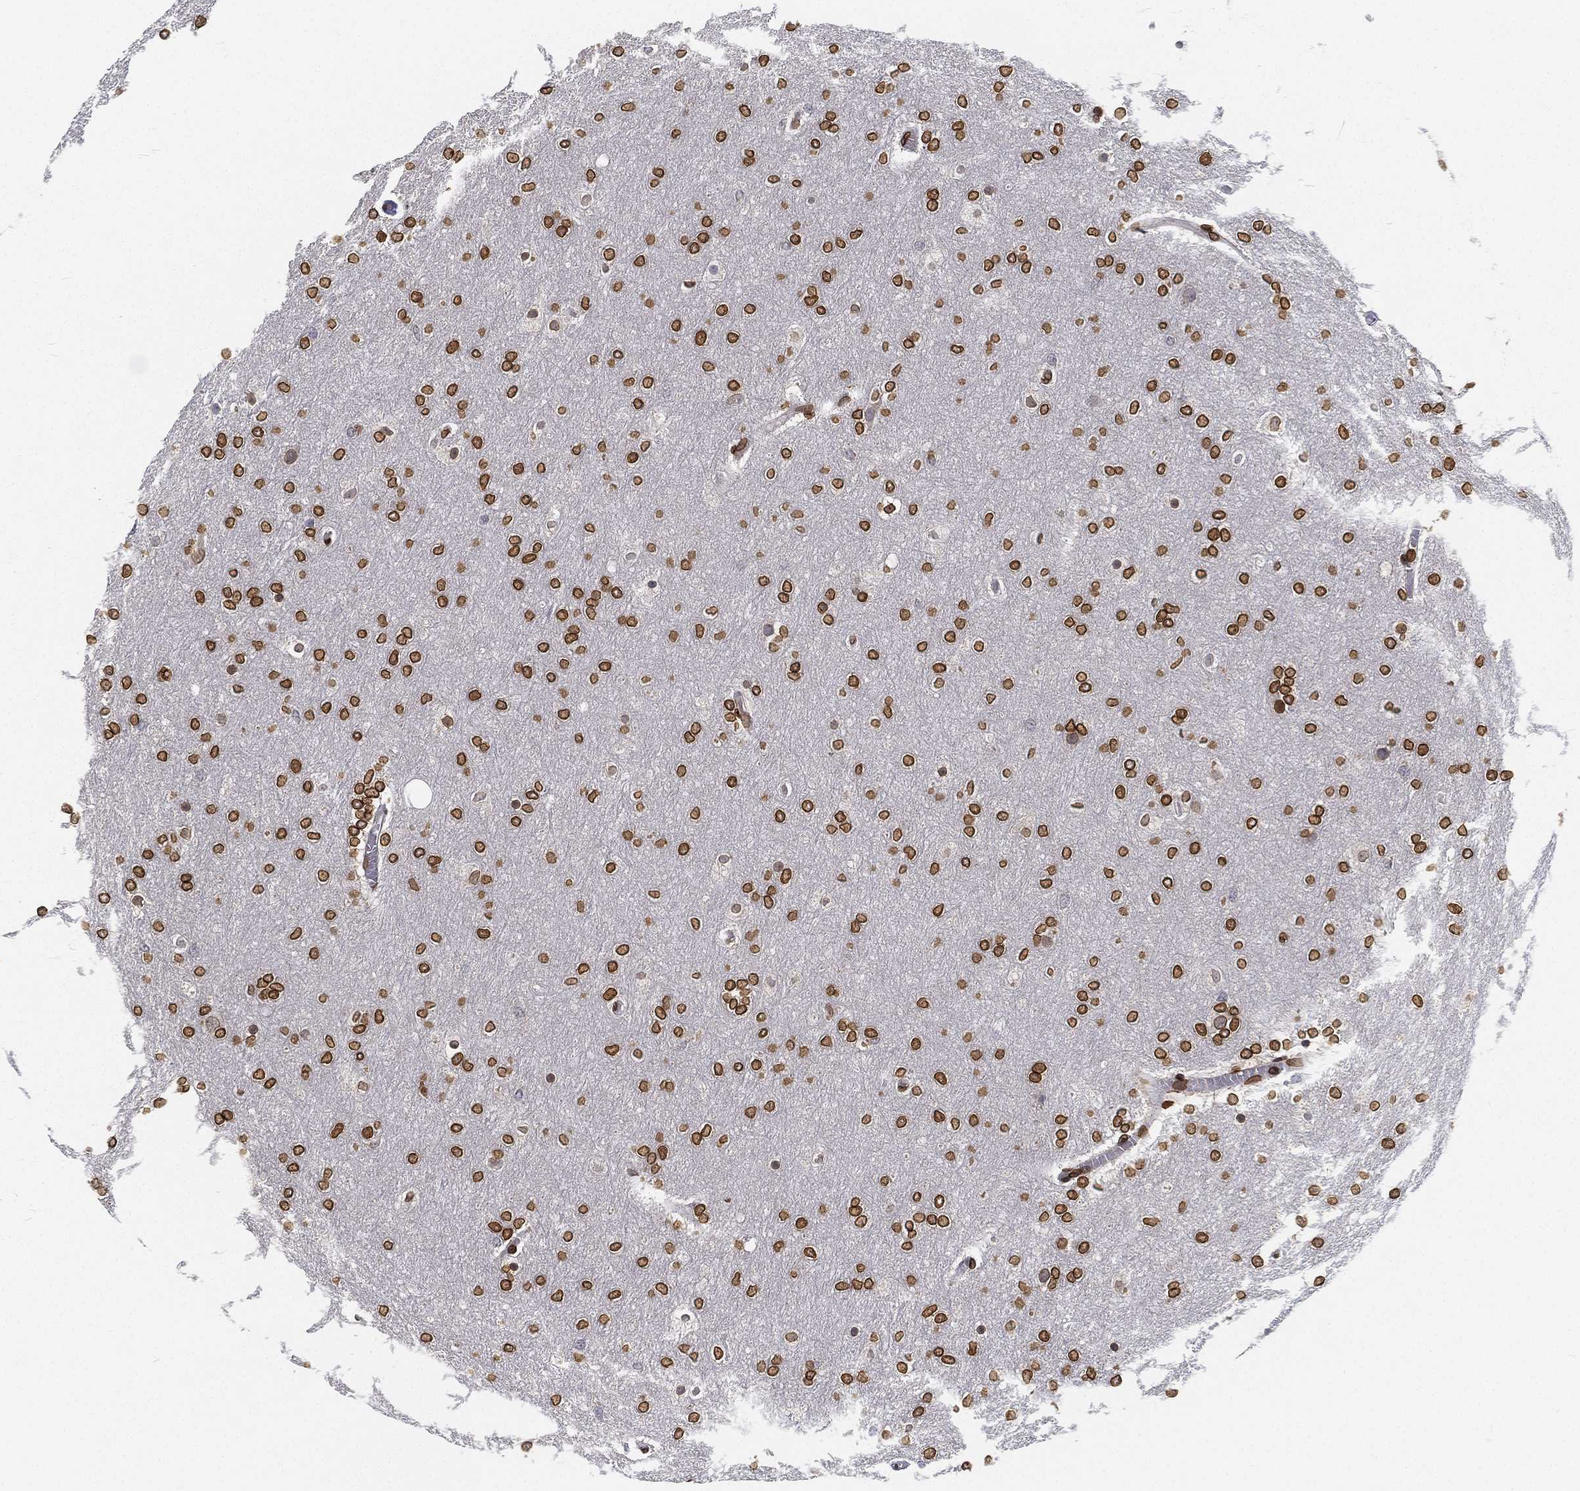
{"staining": {"intensity": "strong", "quantity": ">75%", "location": "cytoplasmic/membranous,nuclear"}, "tissue": "glioma", "cell_type": "Tumor cells", "image_type": "cancer", "snomed": [{"axis": "morphology", "description": "Glioma, malignant, High grade"}, {"axis": "topography", "description": "Brain"}], "caption": "The micrograph reveals immunohistochemical staining of malignant glioma (high-grade). There is strong cytoplasmic/membranous and nuclear expression is identified in about >75% of tumor cells. (DAB = brown stain, brightfield microscopy at high magnification).", "gene": "PALB2", "patient": {"sex": "female", "age": 61}}